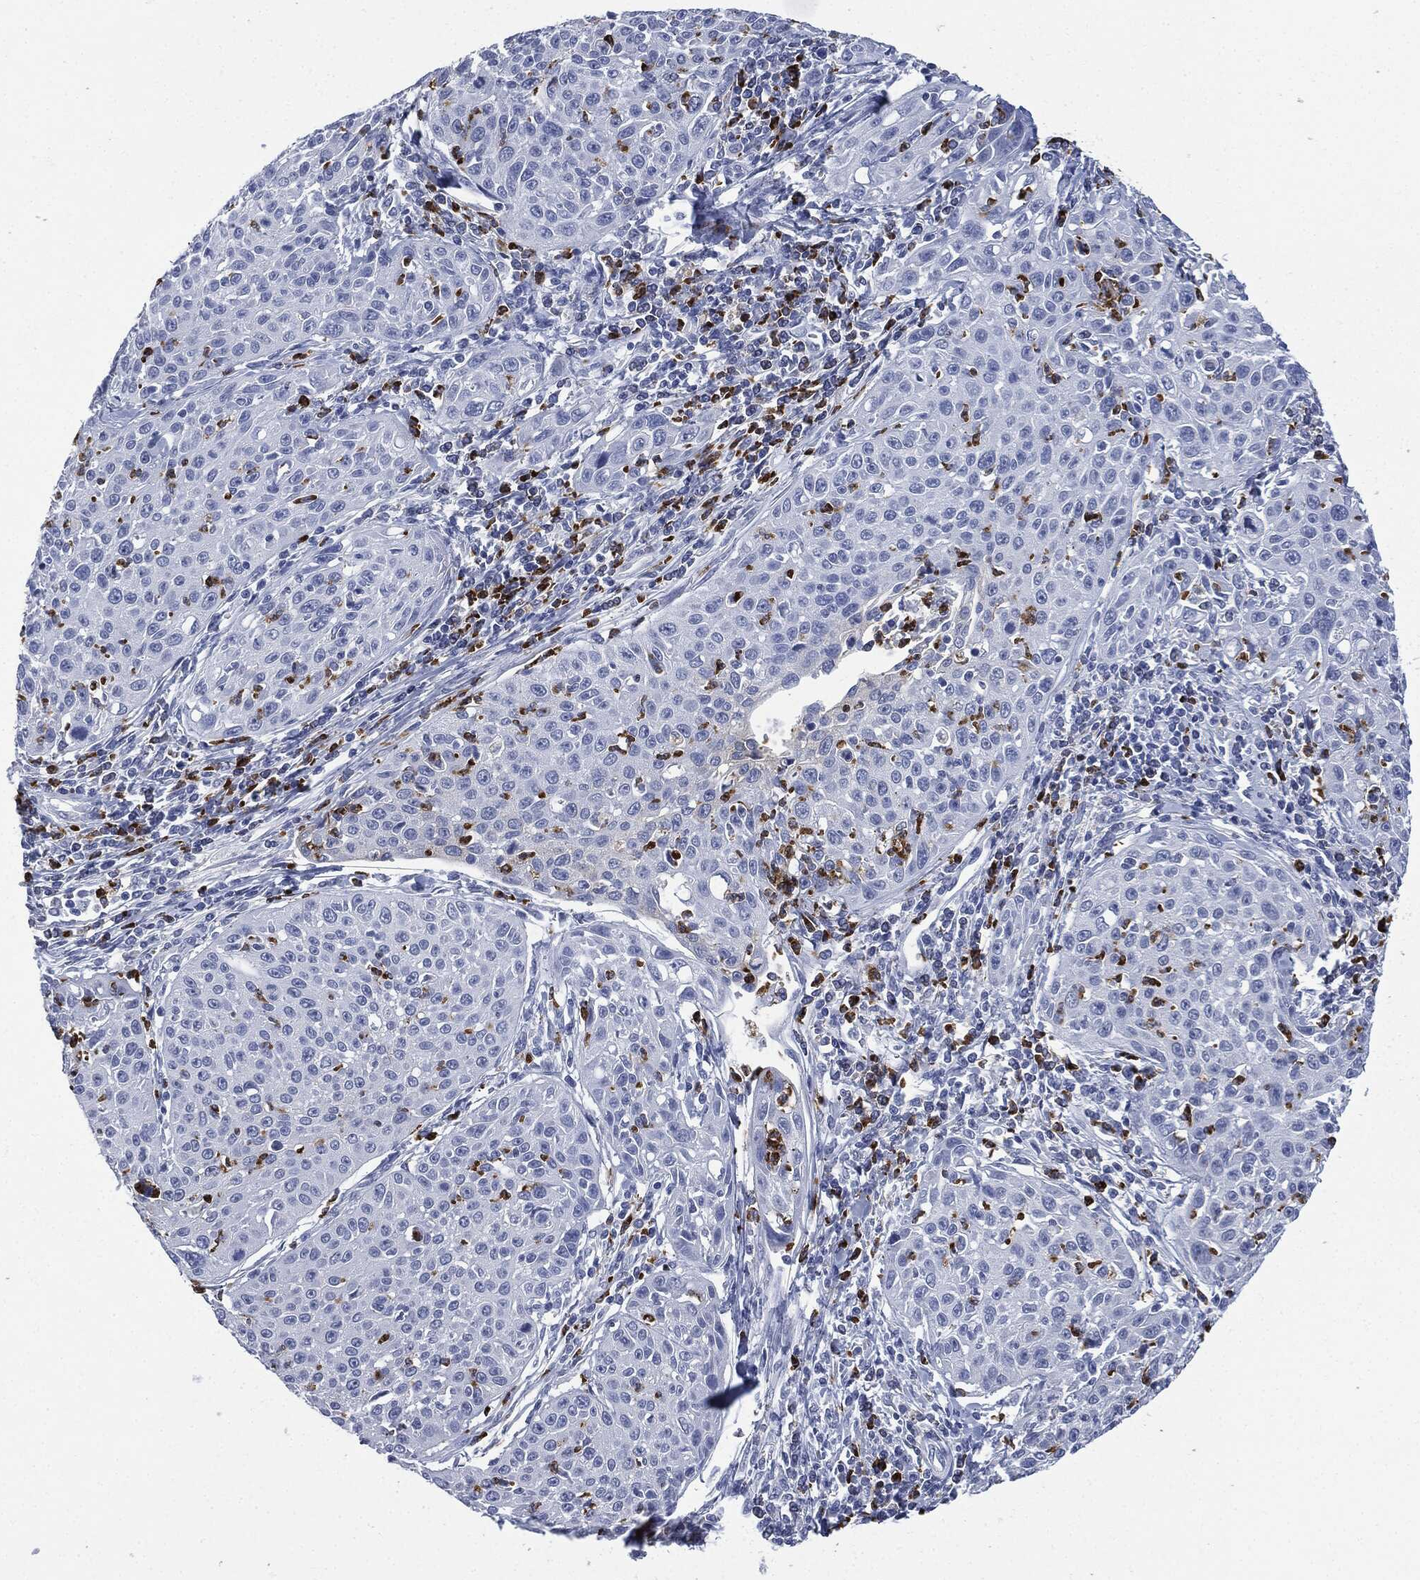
{"staining": {"intensity": "negative", "quantity": "none", "location": "none"}, "tissue": "cervical cancer", "cell_type": "Tumor cells", "image_type": "cancer", "snomed": [{"axis": "morphology", "description": "Squamous cell carcinoma, NOS"}, {"axis": "topography", "description": "Cervix"}], "caption": "Photomicrograph shows no protein positivity in tumor cells of cervical cancer tissue.", "gene": "CEACAM8", "patient": {"sex": "female", "age": 26}}